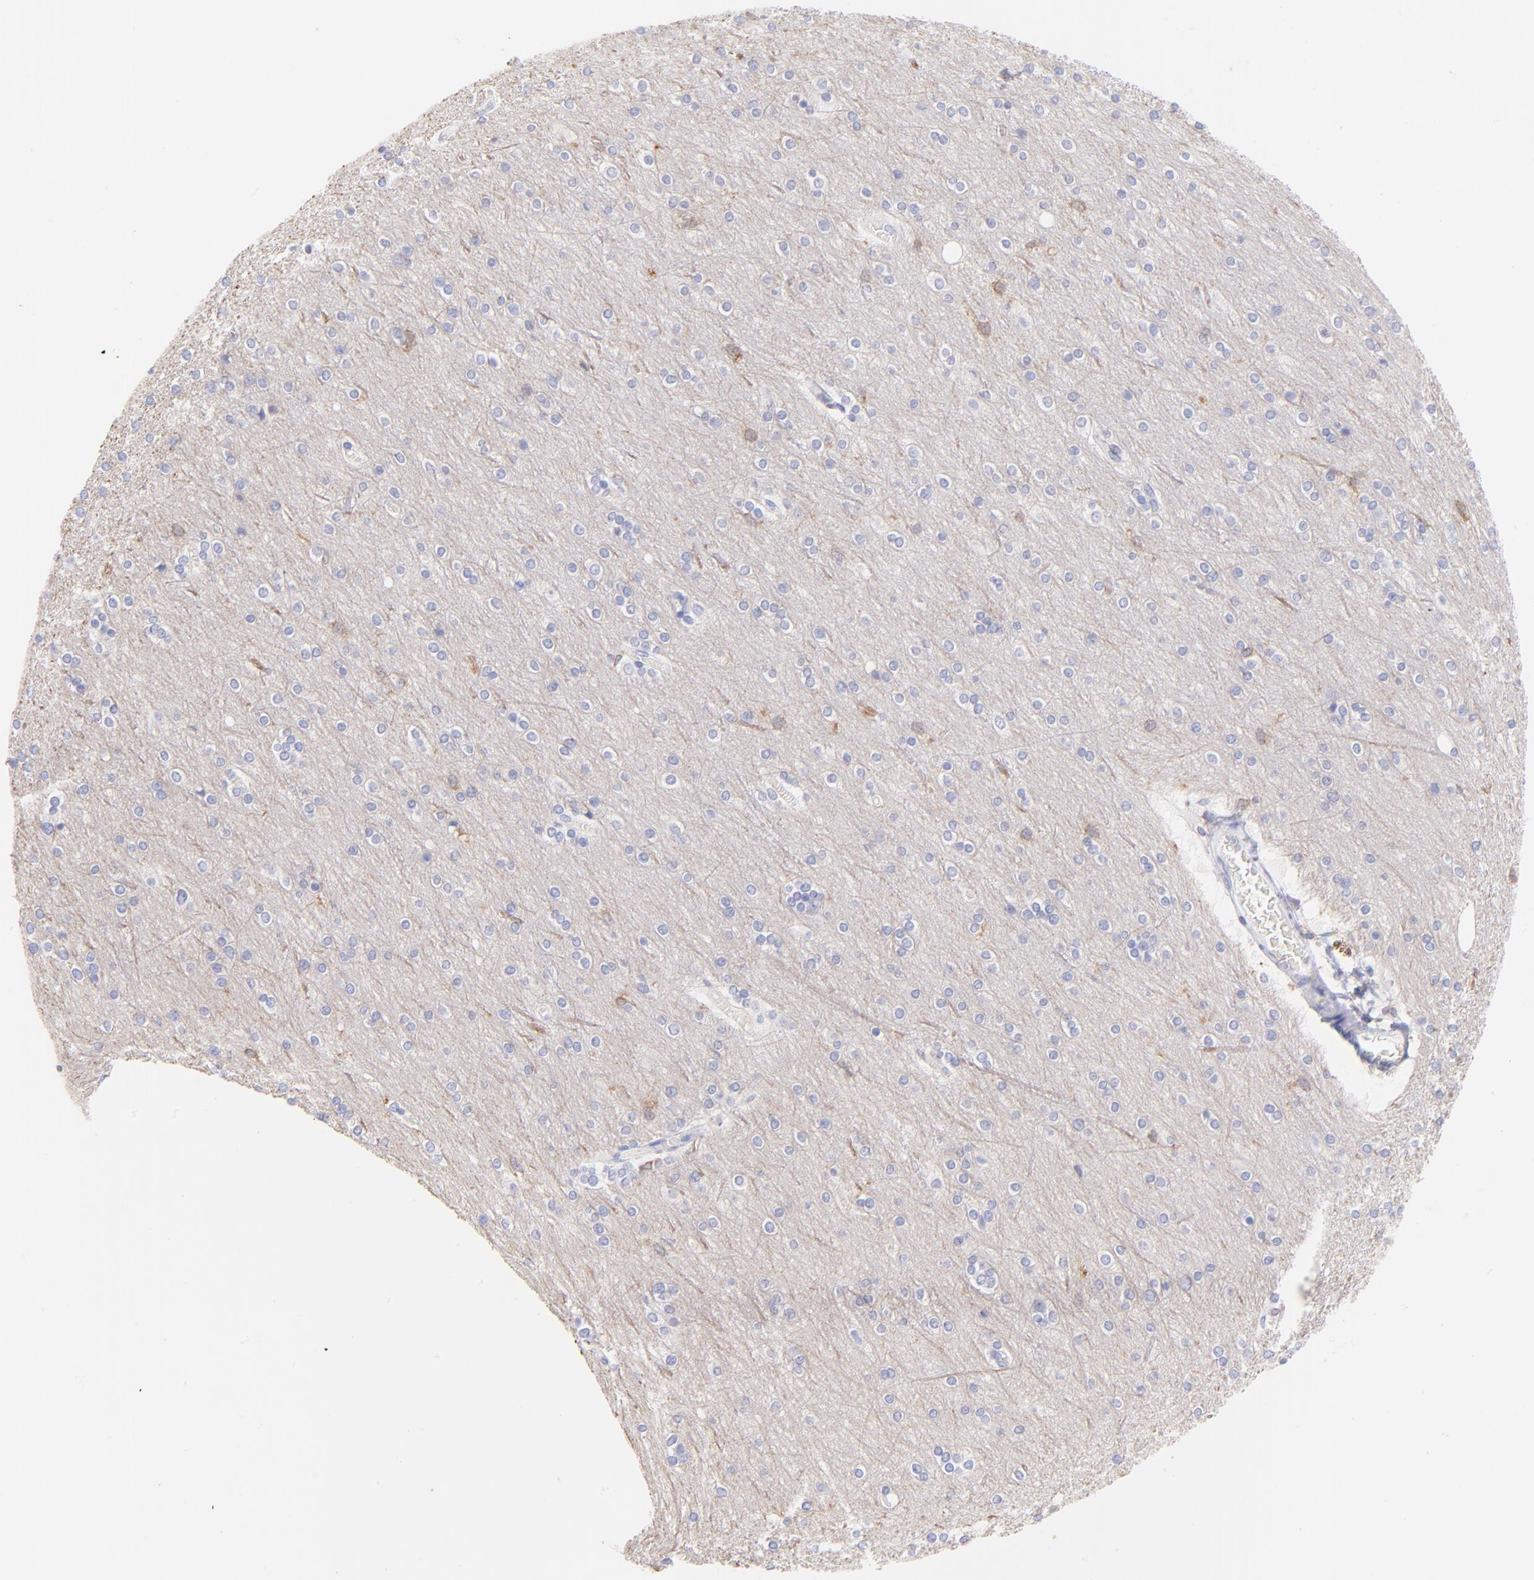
{"staining": {"intensity": "negative", "quantity": "none", "location": "none"}, "tissue": "cerebral cortex", "cell_type": "Endothelial cells", "image_type": "normal", "snomed": [{"axis": "morphology", "description": "Normal tissue, NOS"}, {"axis": "topography", "description": "Cerebral cortex"}], "caption": "Immunohistochemical staining of unremarkable human cerebral cortex shows no significant positivity in endothelial cells.", "gene": "IRAG2", "patient": {"sex": "female", "age": 54}}